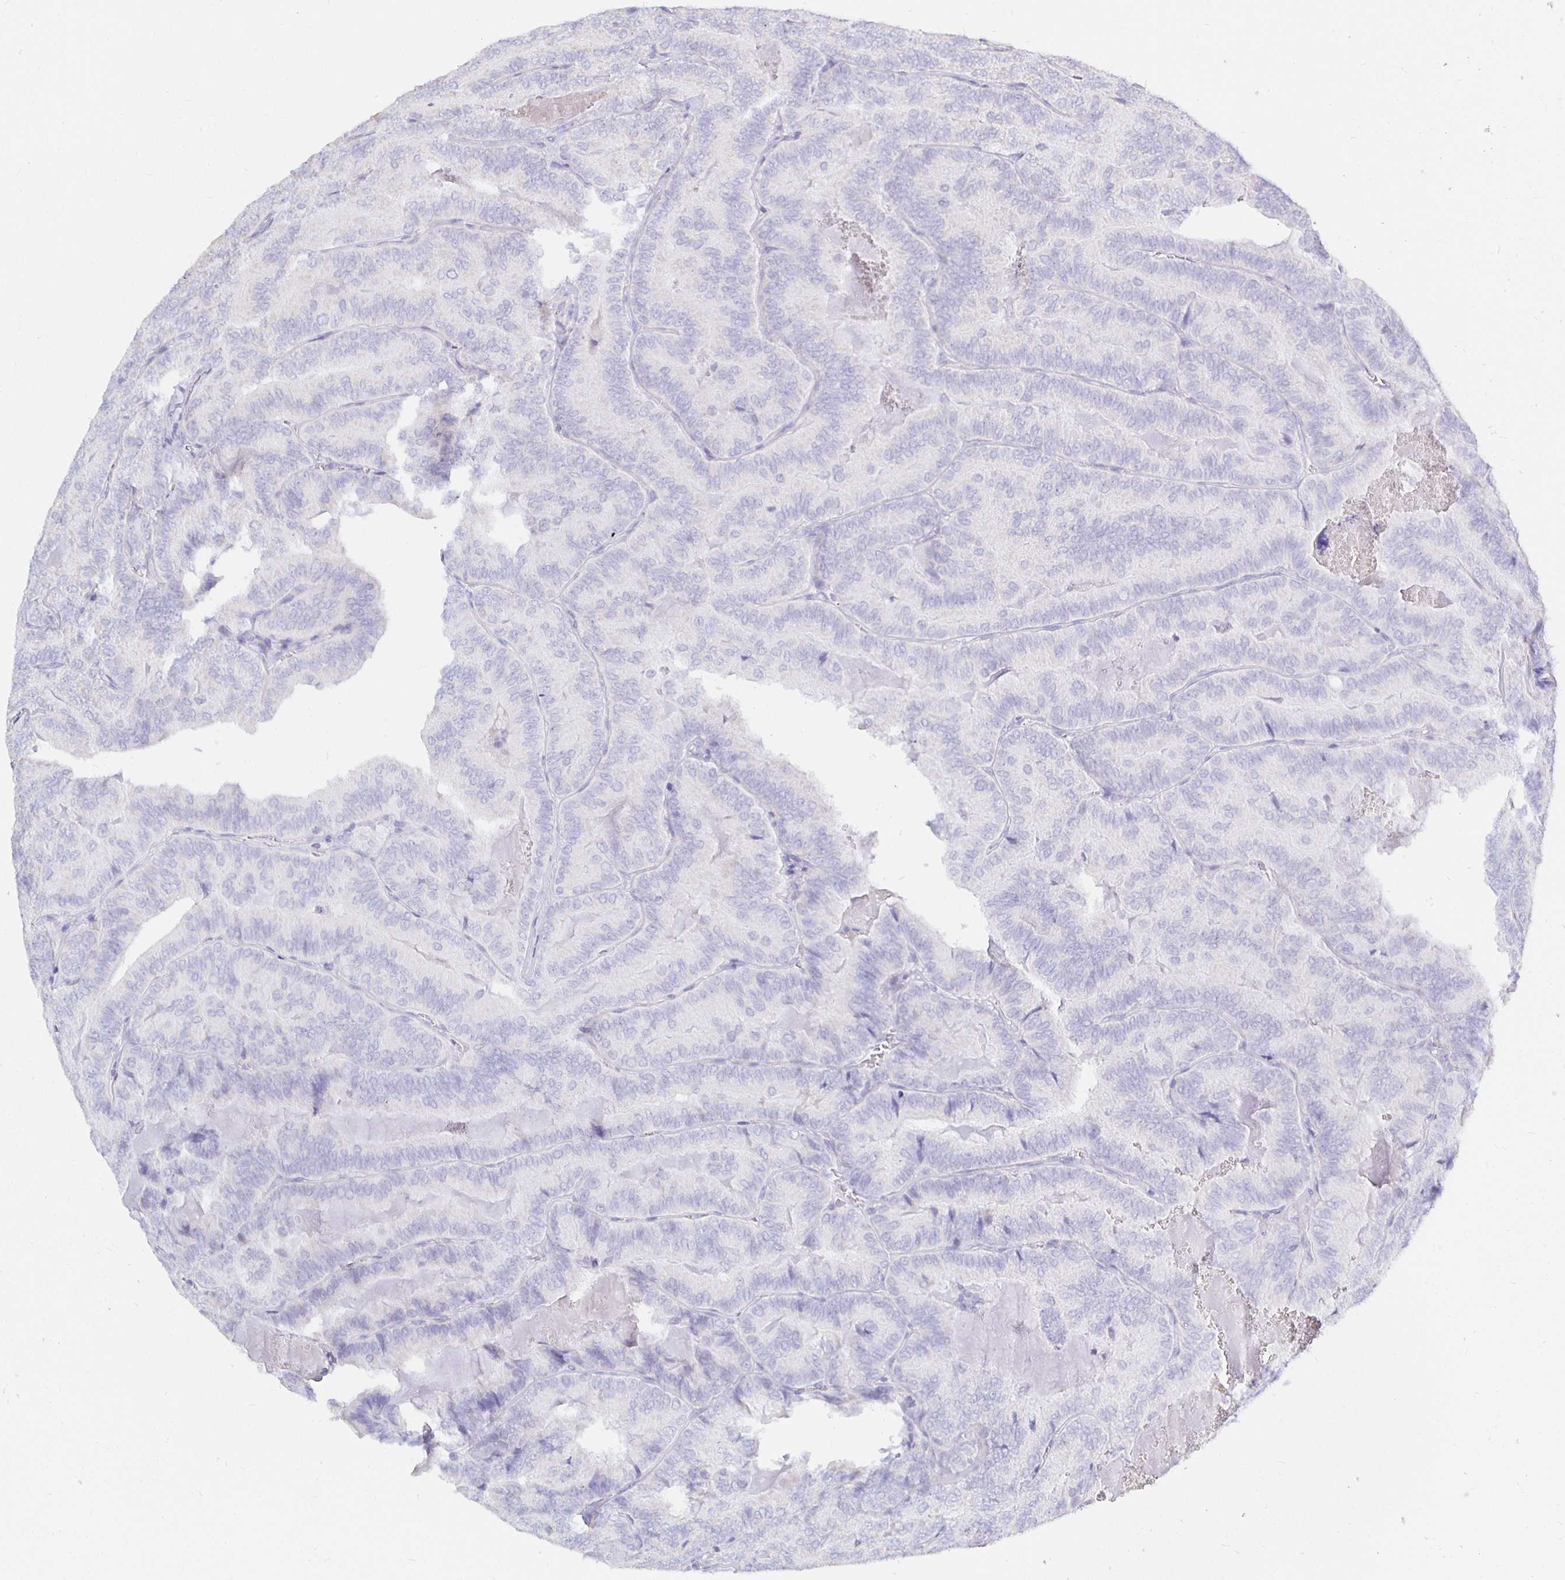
{"staining": {"intensity": "negative", "quantity": "none", "location": "none"}, "tissue": "thyroid cancer", "cell_type": "Tumor cells", "image_type": "cancer", "snomed": [{"axis": "morphology", "description": "Papillary adenocarcinoma, NOS"}, {"axis": "topography", "description": "Thyroid gland"}], "caption": "Immunohistochemistry image of human thyroid papillary adenocarcinoma stained for a protein (brown), which reveals no staining in tumor cells.", "gene": "UMOD", "patient": {"sex": "female", "age": 75}}